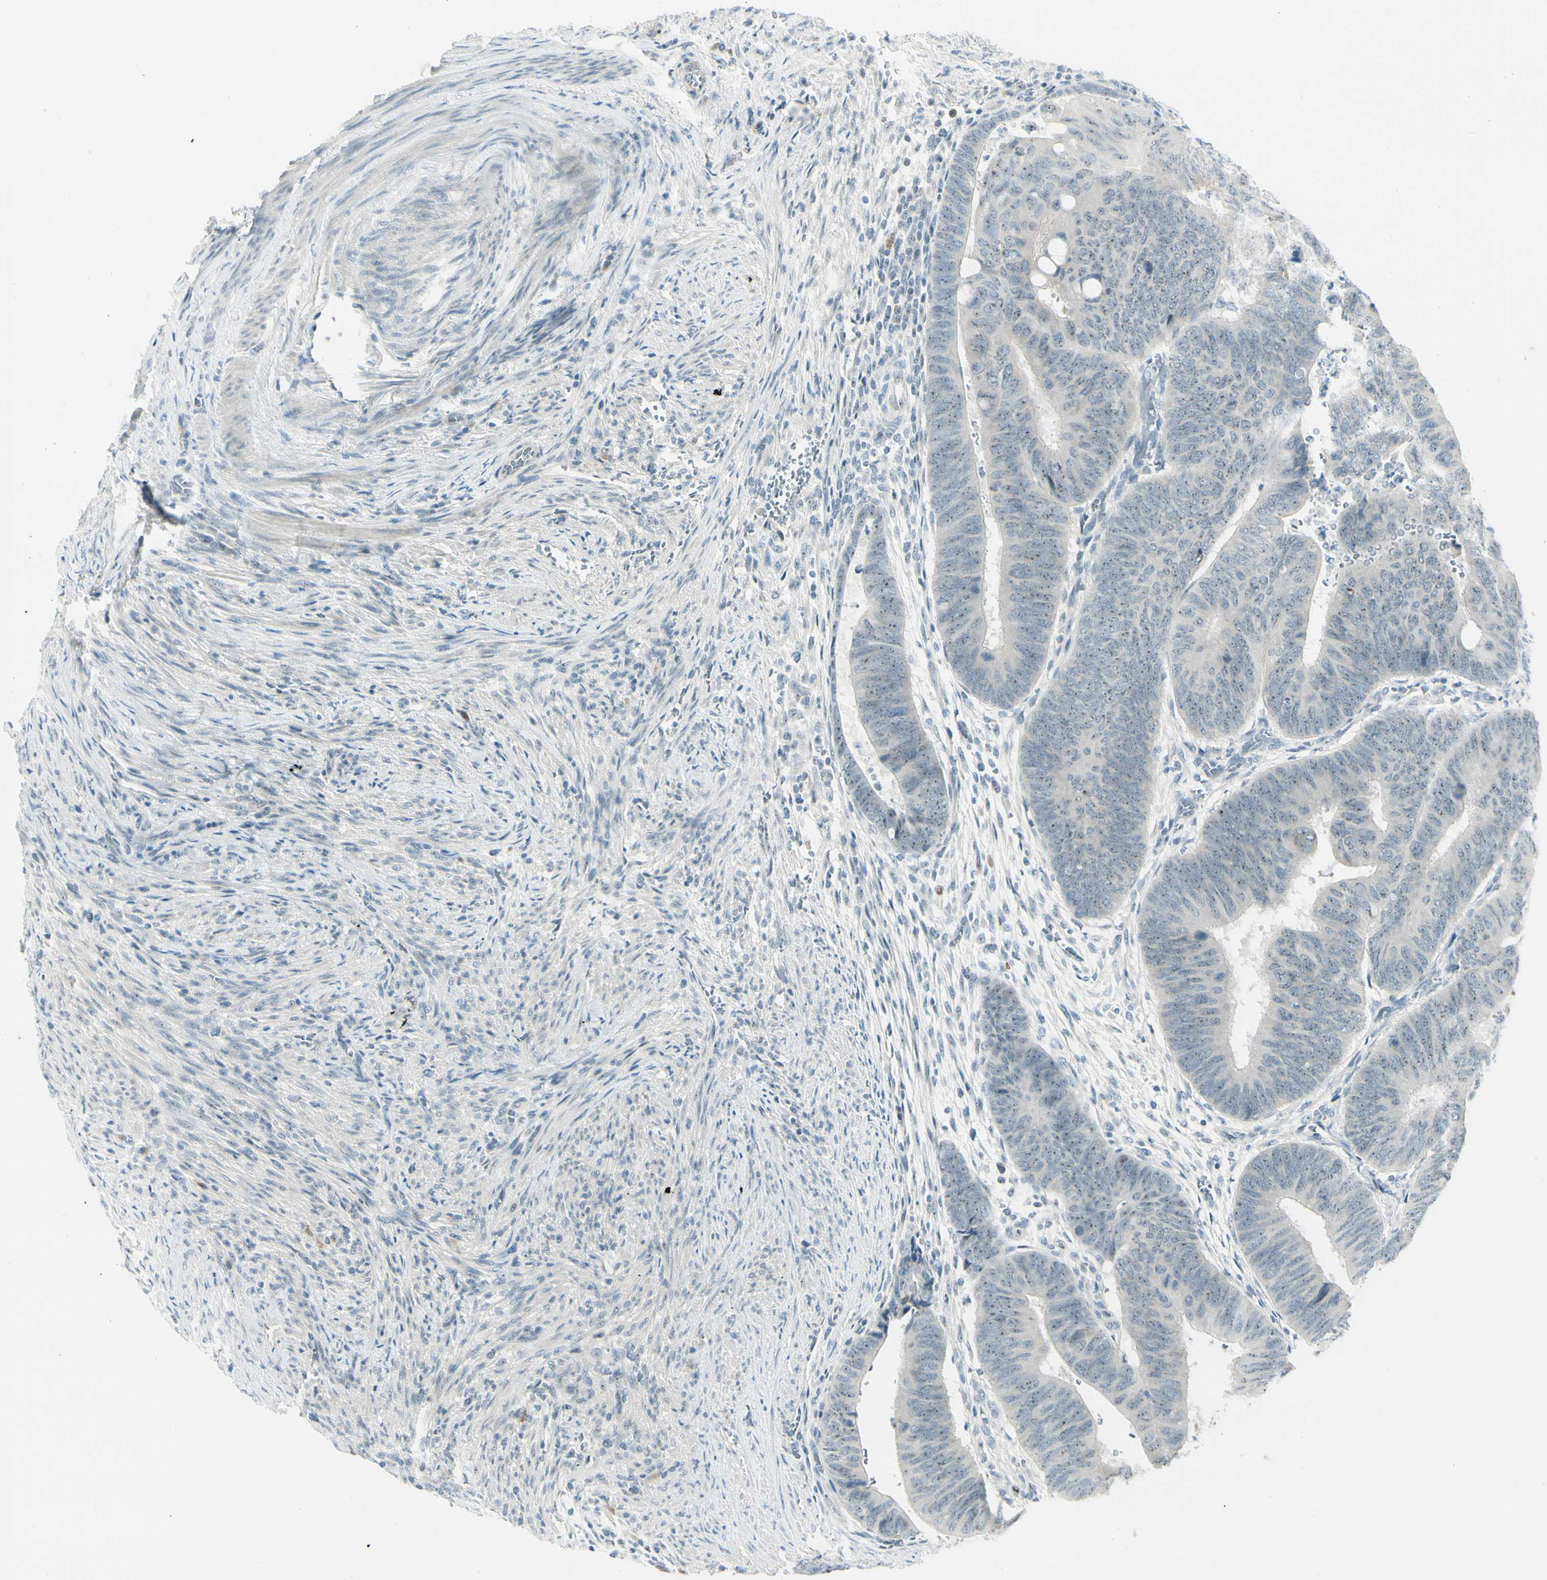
{"staining": {"intensity": "moderate", "quantity": "25%-75%", "location": "nuclear"}, "tissue": "colorectal cancer", "cell_type": "Tumor cells", "image_type": "cancer", "snomed": [{"axis": "morphology", "description": "Normal tissue, NOS"}, {"axis": "morphology", "description": "Adenocarcinoma, NOS"}, {"axis": "topography", "description": "Rectum"}, {"axis": "topography", "description": "Peripheral nerve tissue"}], "caption": "The immunohistochemical stain labels moderate nuclear staining in tumor cells of colorectal cancer tissue. Using DAB (brown) and hematoxylin (blue) stains, captured at high magnification using brightfield microscopy.", "gene": "ZSCAN1", "patient": {"sex": "male", "age": 92}}